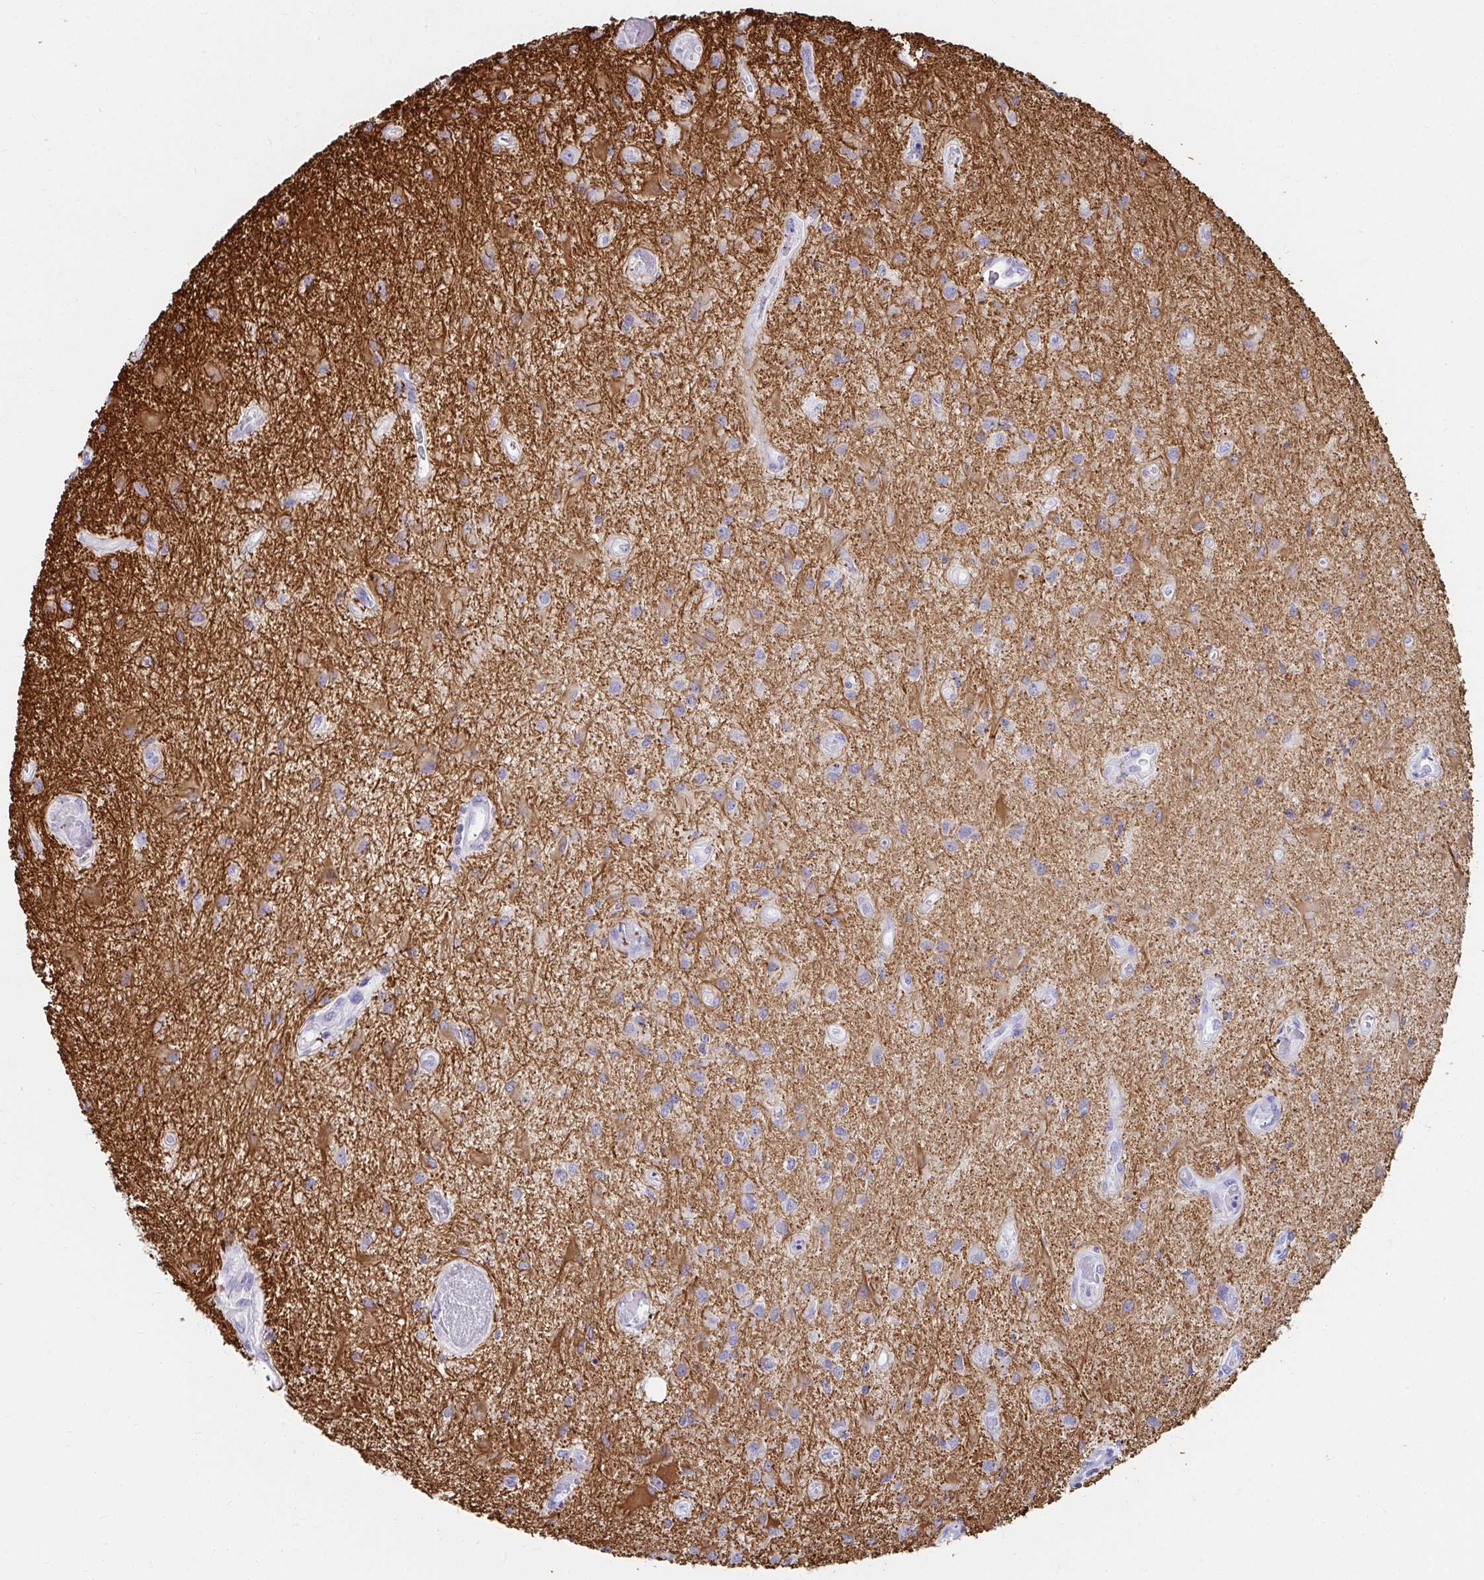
{"staining": {"intensity": "negative", "quantity": "none", "location": "none"}, "tissue": "glioma", "cell_type": "Tumor cells", "image_type": "cancer", "snomed": [{"axis": "morphology", "description": "Glioma, malignant, High grade"}, {"axis": "topography", "description": "Brain"}], "caption": "An immunohistochemistry (IHC) micrograph of malignant glioma (high-grade) is shown. There is no staining in tumor cells of malignant glioma (high-grade). (DAB (3,3'-diaminobenzidine) immunohistochemistry (IHC) with hematoxylin counter stain).", "gene": "C19orf81", "patient": {"sex": "male", "age": 67}}